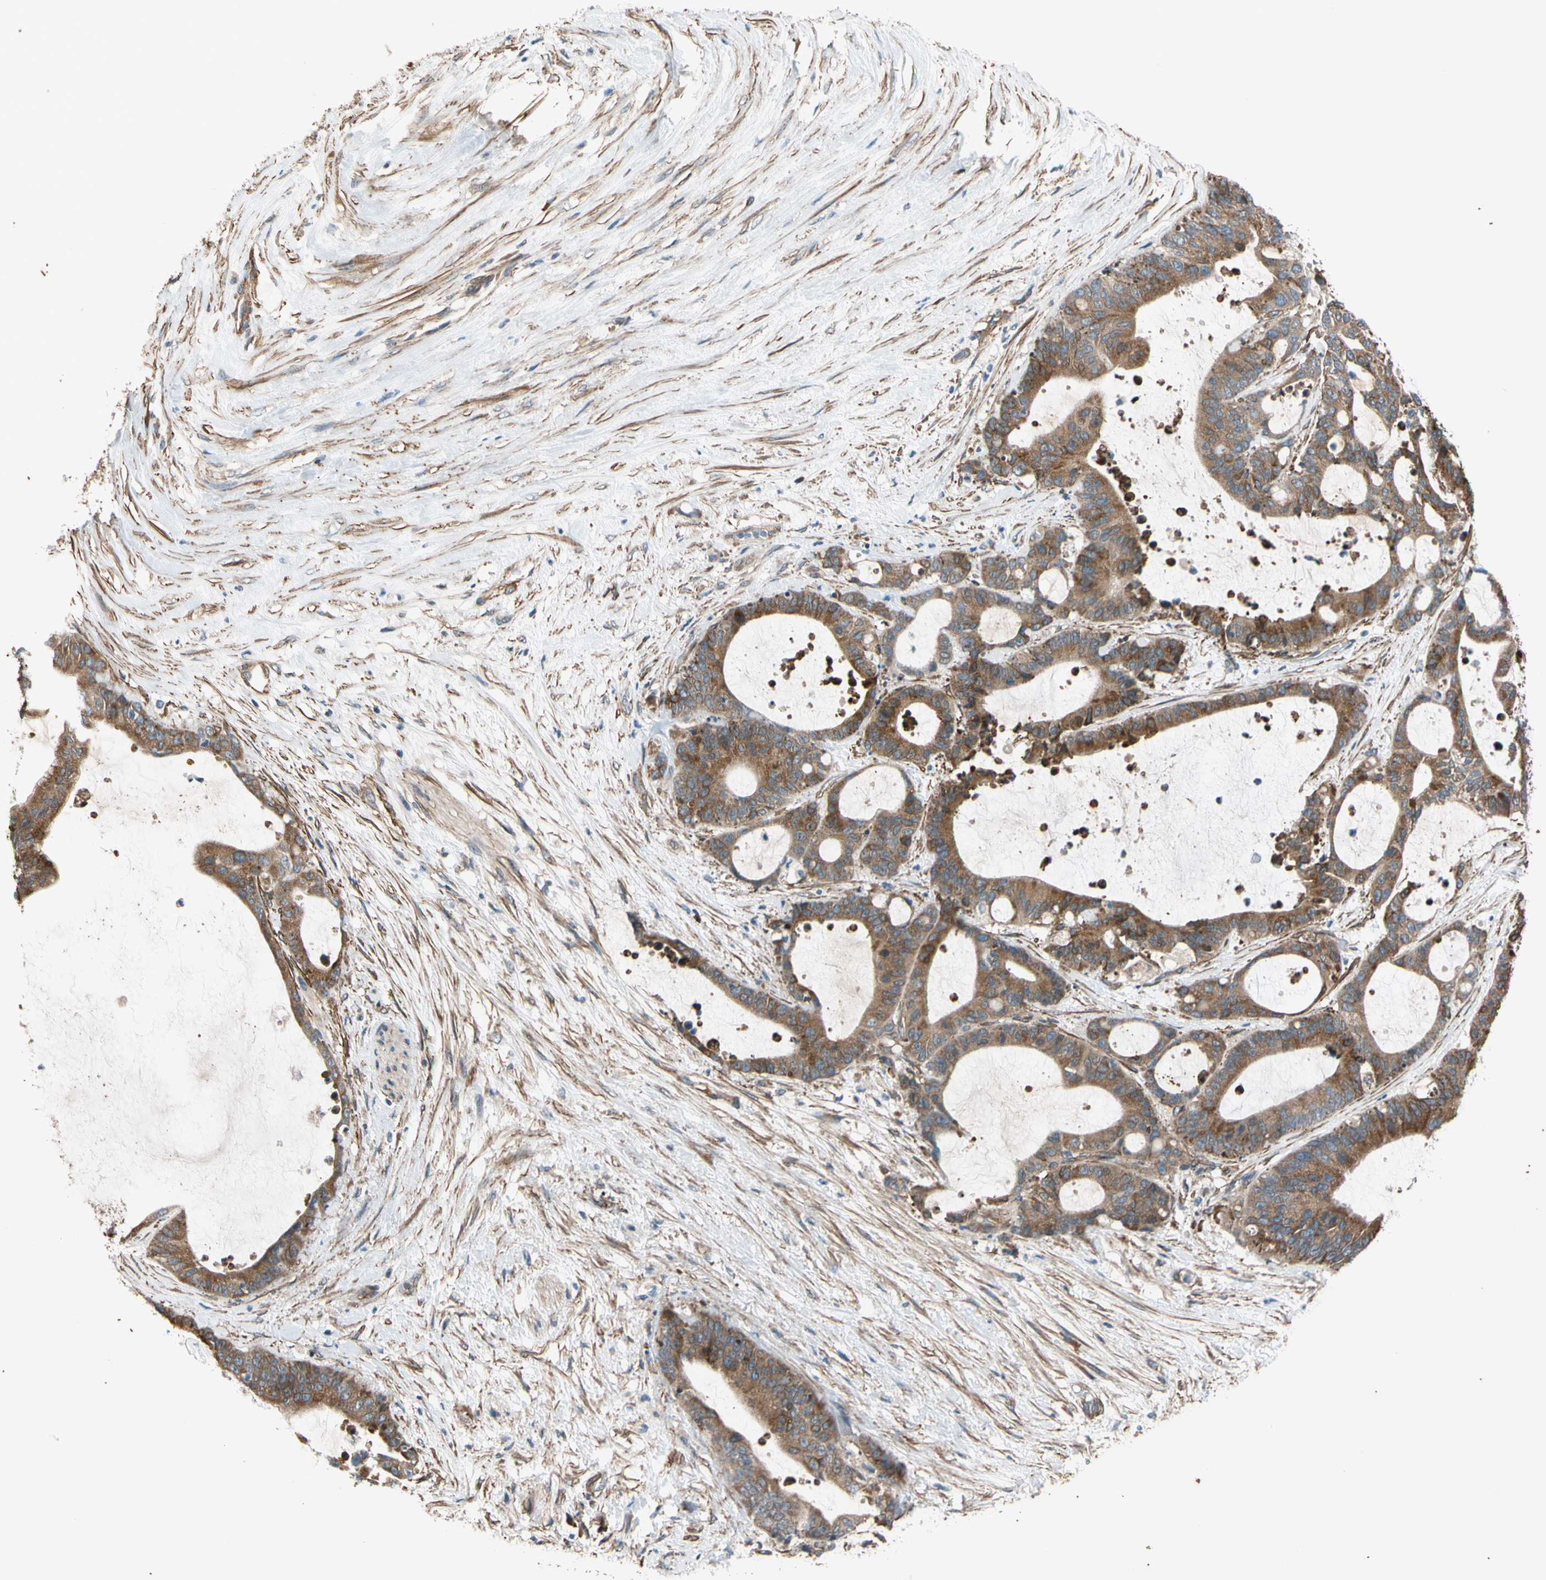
{"staining": {"intensity": "strong", "quantity": ">75%", "location": "cytoplasmic/membranous"}, "tissue": "liver cancer", "cell_type": "Tumor cells", "image_type": "cancer", "snomed": [{"axis": "morphology", "description": "Cholangiocarcinoma"}, {"axis": "topography", "description": "Liver"}], "caption": "Strong cytoplasmic/membranous staining is identified in about >75% of tumor cells in liver cholangiocarcinoma.", "gene": "LIMK2", "patient": {"sex": "female", "age": 73}}